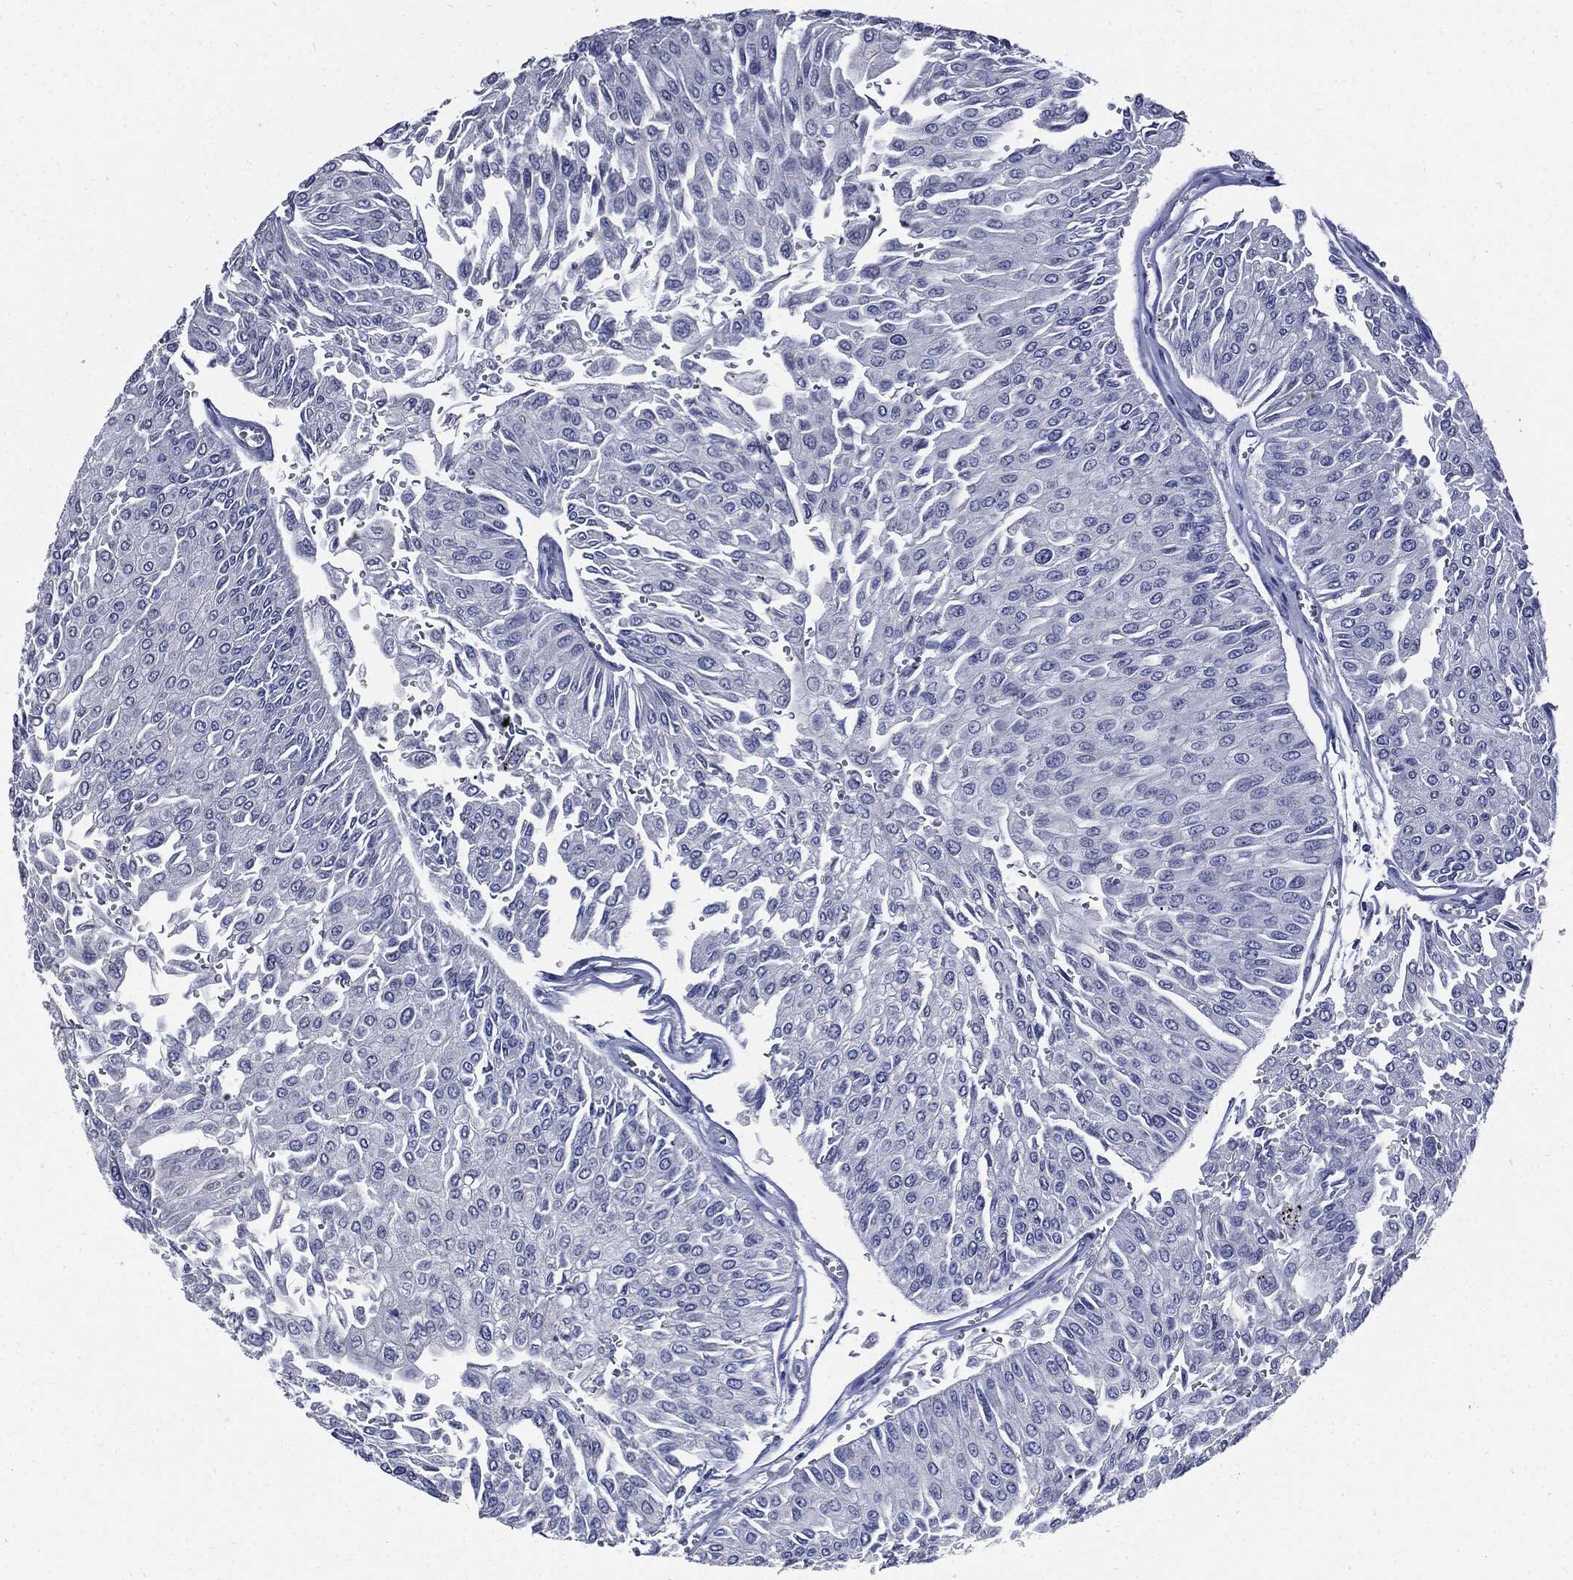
{"staining": {"intensity": "negative", "quantity": "none", "location": "none"}, "tissue": "urothelial cancer", "cell_type": "Tumor cells", "image_type": "cancer", "snomed": [{"axis": "morphology", "description": "Urothelial carcinoma, Low grade"}, {"axis": "topography", "description": "Urinary bladder"}], "caption": "This histopathology image is of urothelial cancer stained with immunohistochemistry to label a protein in brown with the nuclei are counter-stained blue. There is no expression in tumor cells. (Immunohistochemistry, brightfield microscopy, high magnification).", "gene": "CPE", "patient": {"sex": "male", "age": 67}}